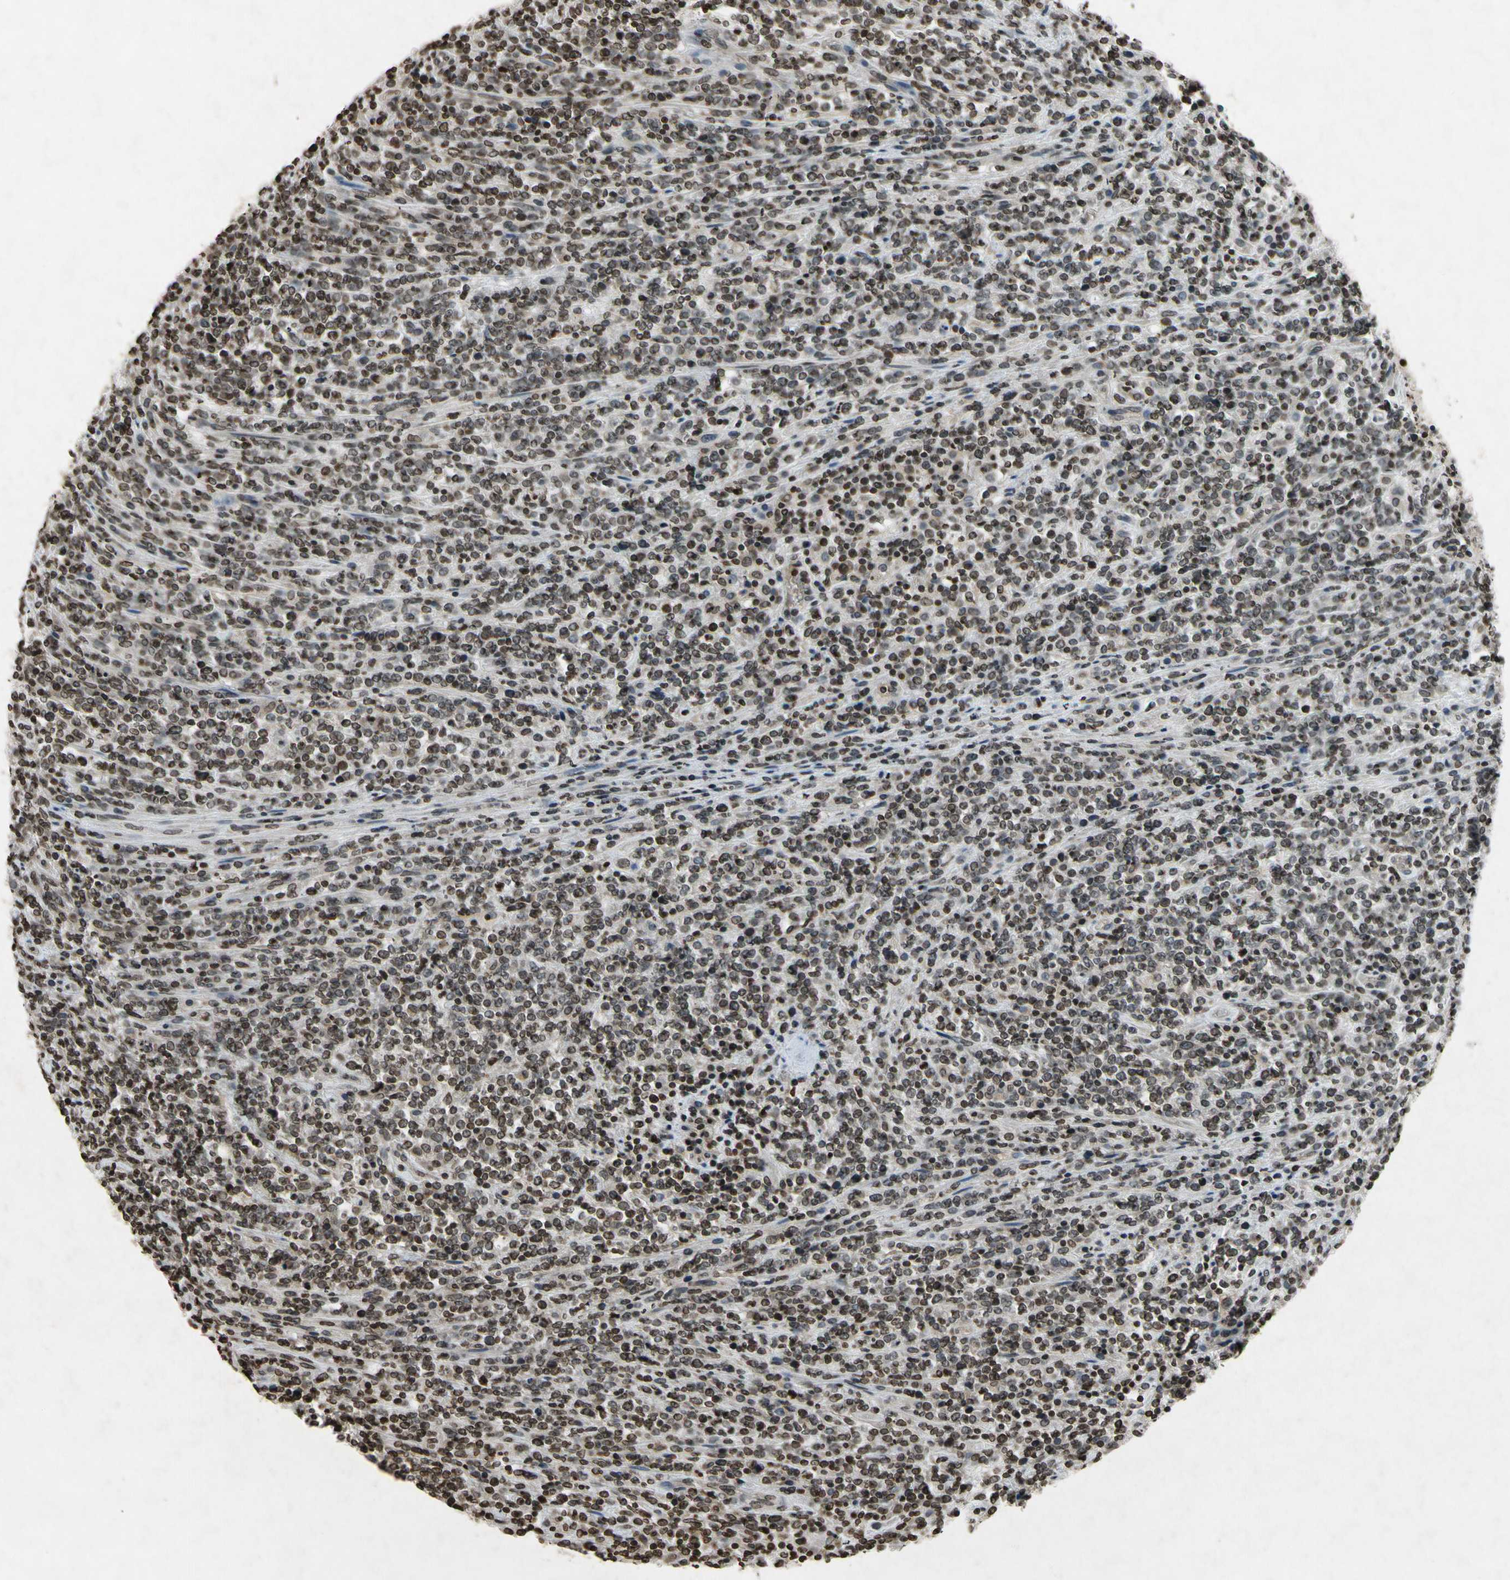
{"staining": {"intensity": "moderate", "quantity": ">75%", "location": "nuclear"}, "tissue": "lymphoma", "cell_type": "Tumor cells", "image_type": "cancer", "snomed": [{"axis": "morphology", "description": "Malignant lymphoma, non-Hodgkin's type, High grade"}, {"axis": "topography", "description": "Soft tissue"}], "caption": "Moderate nuclear expression for a protein is seen in about >75% of tumor cells of lymphoma using immunohistochemistry.", "gene": "HOXB3", "patient": {"sex": "male", "age": 18}}